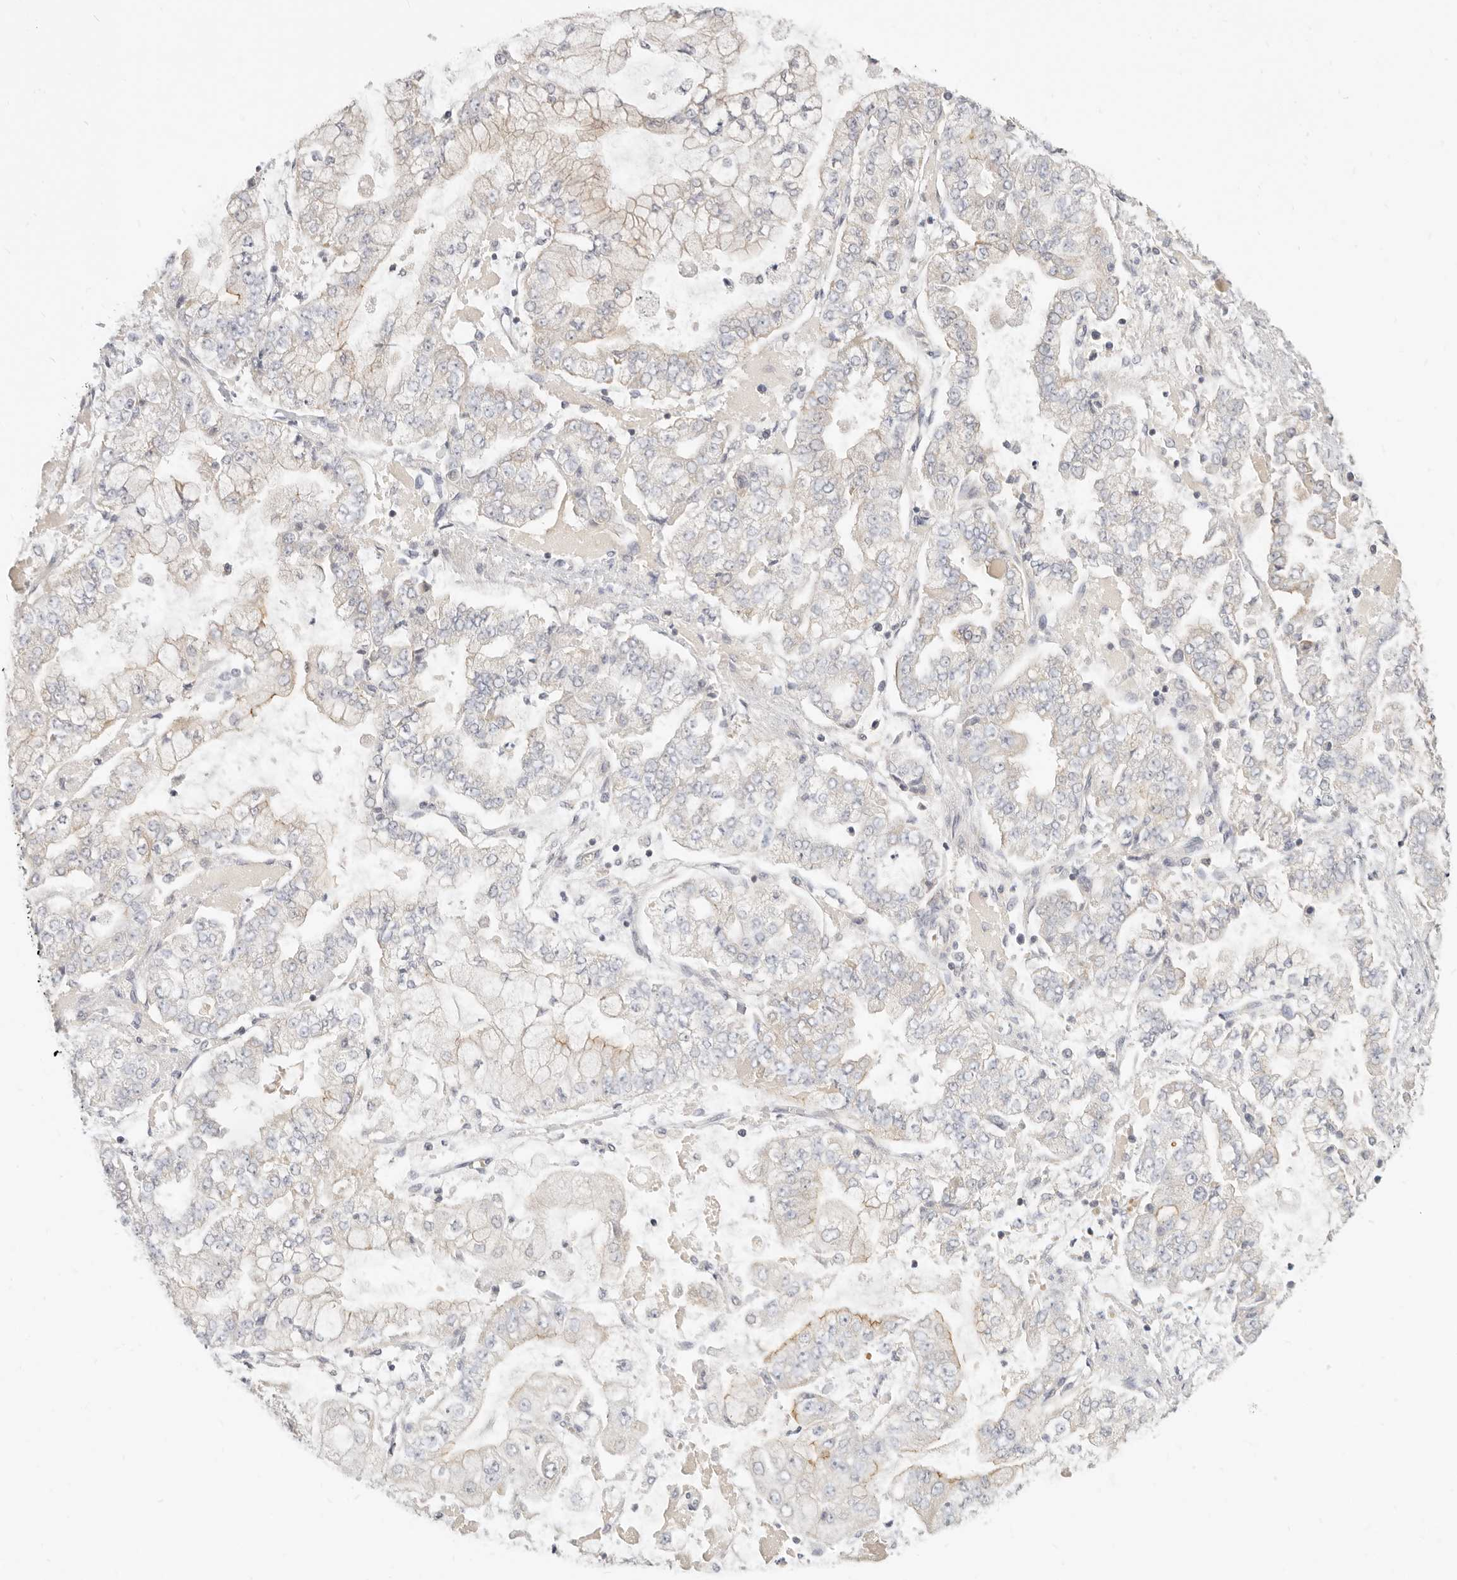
{"staining": {"intensity": "weak", "quantity": "<25%", "location": "cytoplasmic/membranous"}, "tissue": "stomach cancer", "cell_type": "Tumor cells", "image_type": "cancer", "snomed": [{"axis": "morphology", "description": "Adenocarcinoma, NOS"}, {"axis": "topography", "description": "Stomach"}], "caption": "An image of human stomach cancer is negative for staining in tumor cells. (DAB immunohistochemistry with hematoxylin counter stain).", "gene": "LTB4R2", "patient": {"sex": "male", "age": 76}}